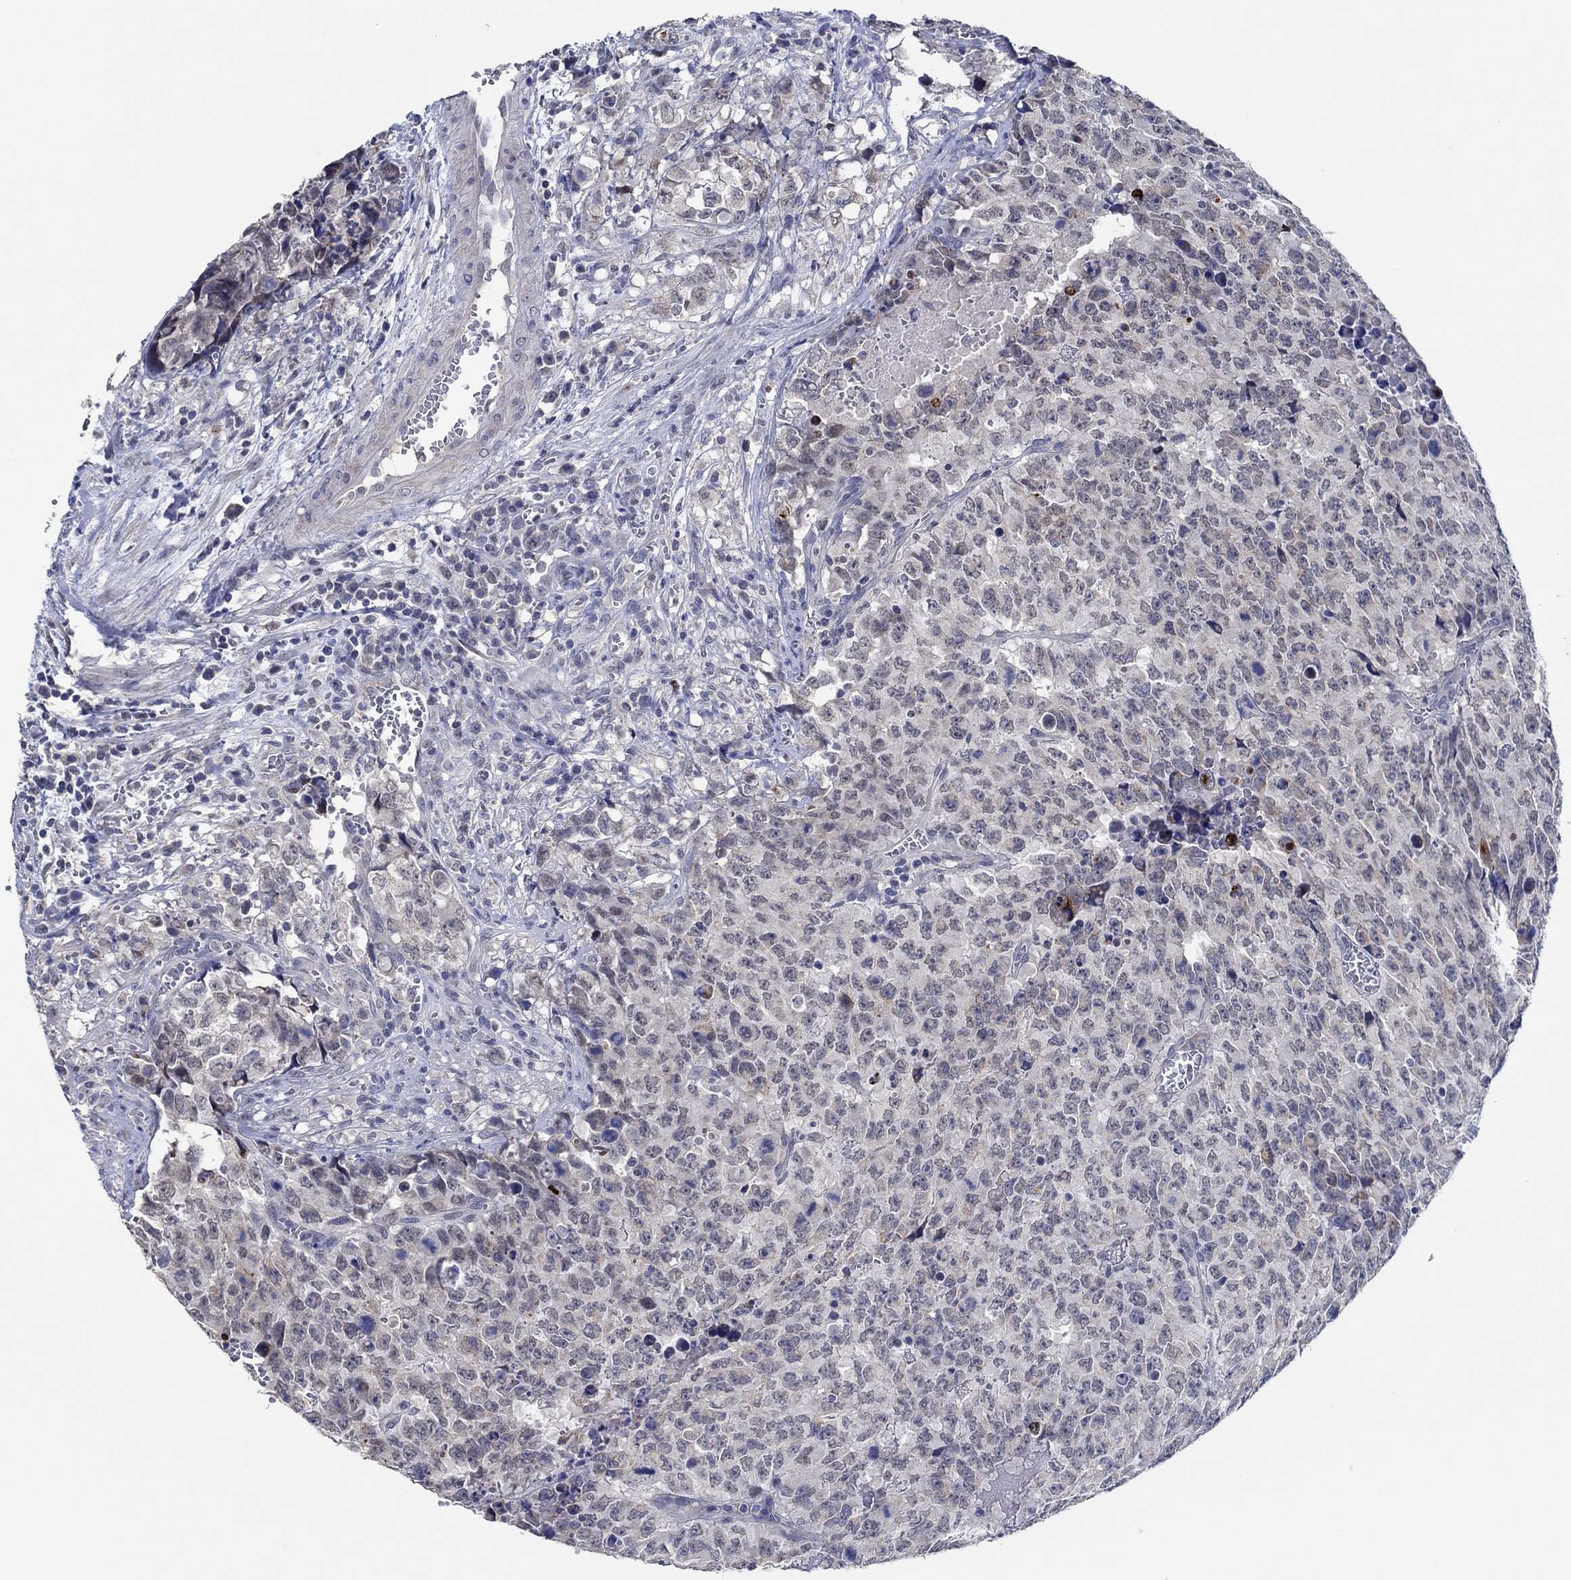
{"staining": {"intensity": "negative", "quantity": "none", "location": "none"}, "tissue": "testis cancer", "cell_type": "Tumor cells", "image_type": "cancer", "snomed": [{"axis": "morphology", "description": "Carcinoma, Embryonal, NOS"}, {"axis": "topography", "description": "Testis"}], "caption": "Tumor cells are negative for brown protein staining in embryonal carcinoma (testis).", "gene": "PRRT3", "patient": {"sex": "male", "age": 23}}